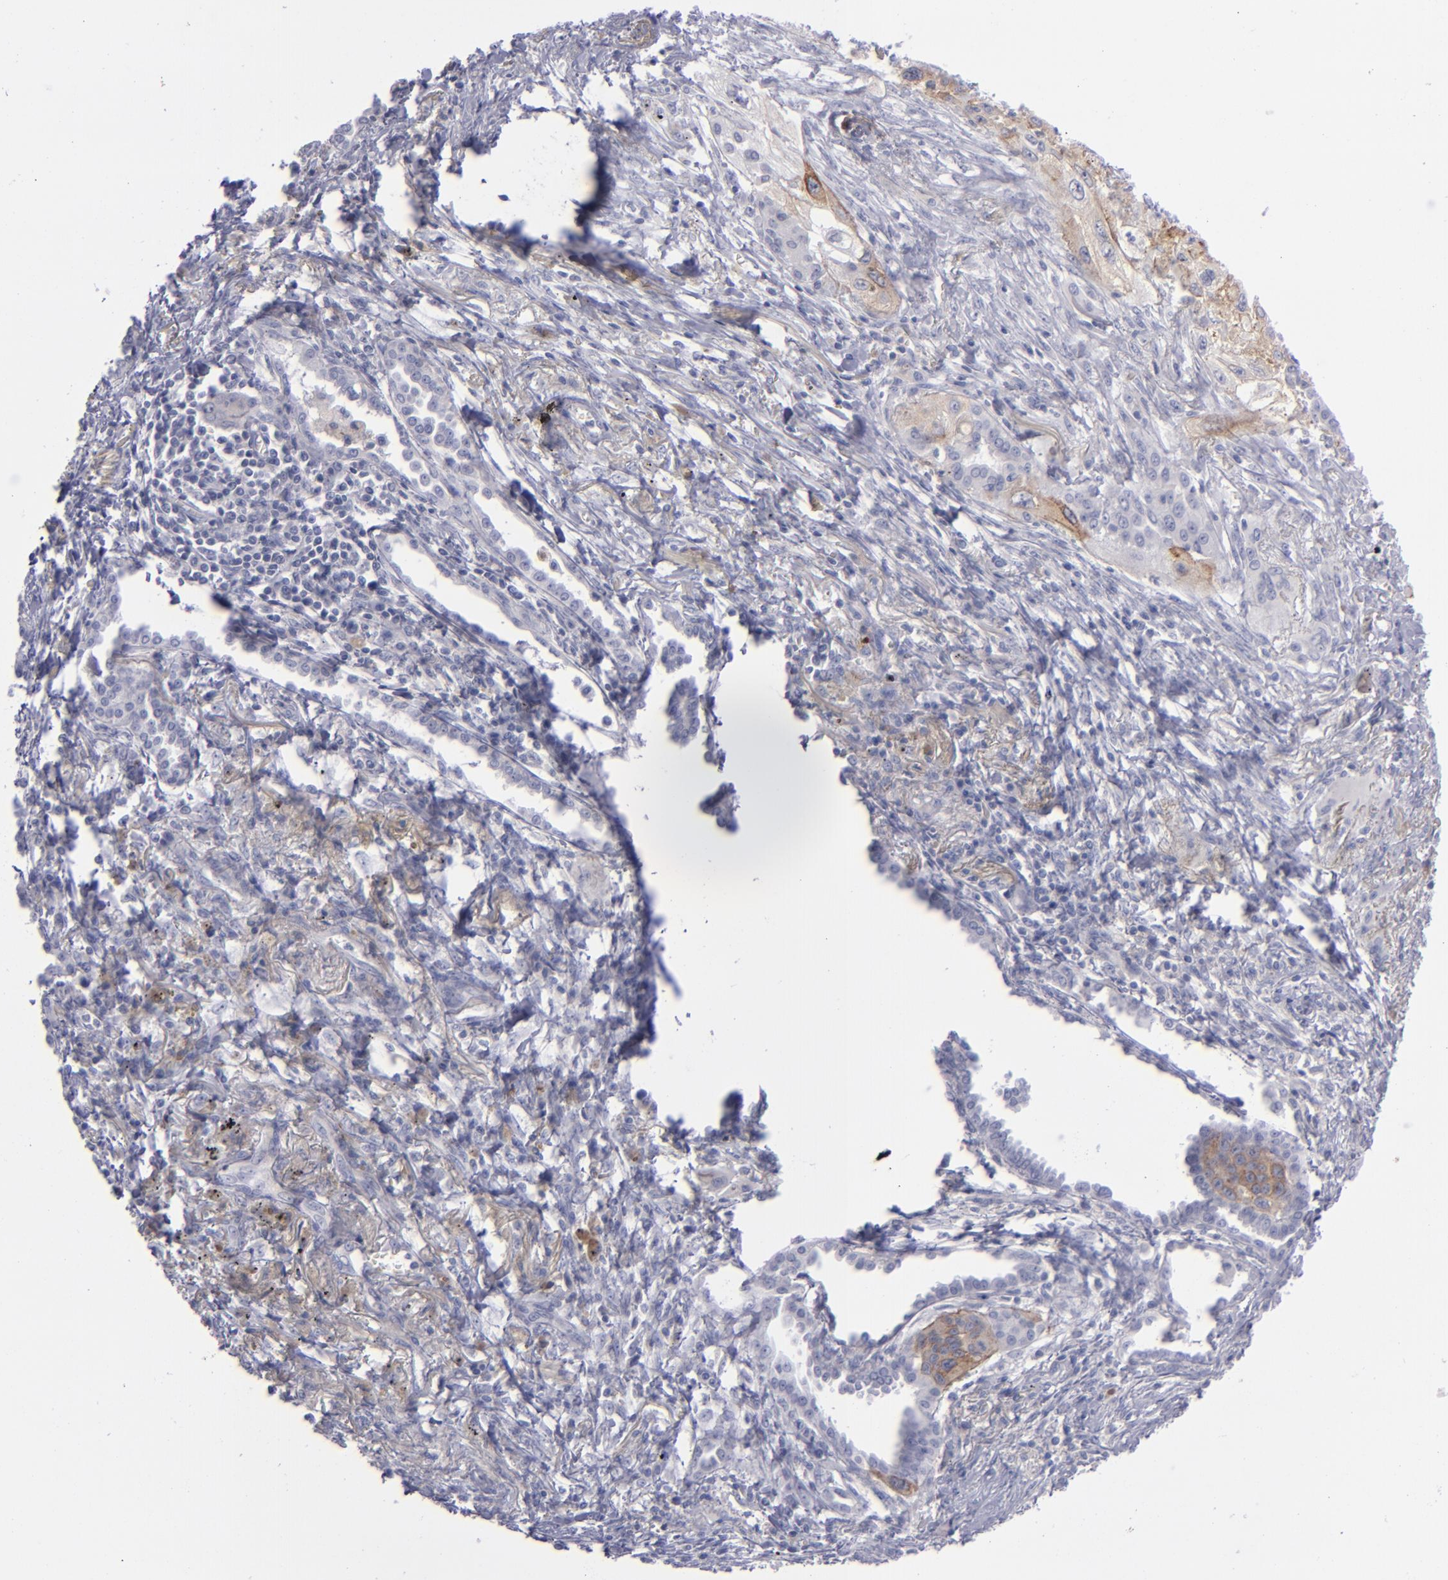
{"staining": {"intensity": "weak", "quantity": "<25%", "location": "cytoplasmic/membranous"}, "tissue": "lung cancer", "cell_type": "Tumor cells", "image_type": "cancer", "snomed": [{"axis": "morphology", "description": "Squamous cell carcinoma, NOS"}, {"axis": "topography", "description": "Lung"}], "caption": "Immunohistochemistry (IHC) of human lung cancer shows no staining in tumor cells.", "gene": "ITGB4", "patient": {"sex": "male", "age": 71}}